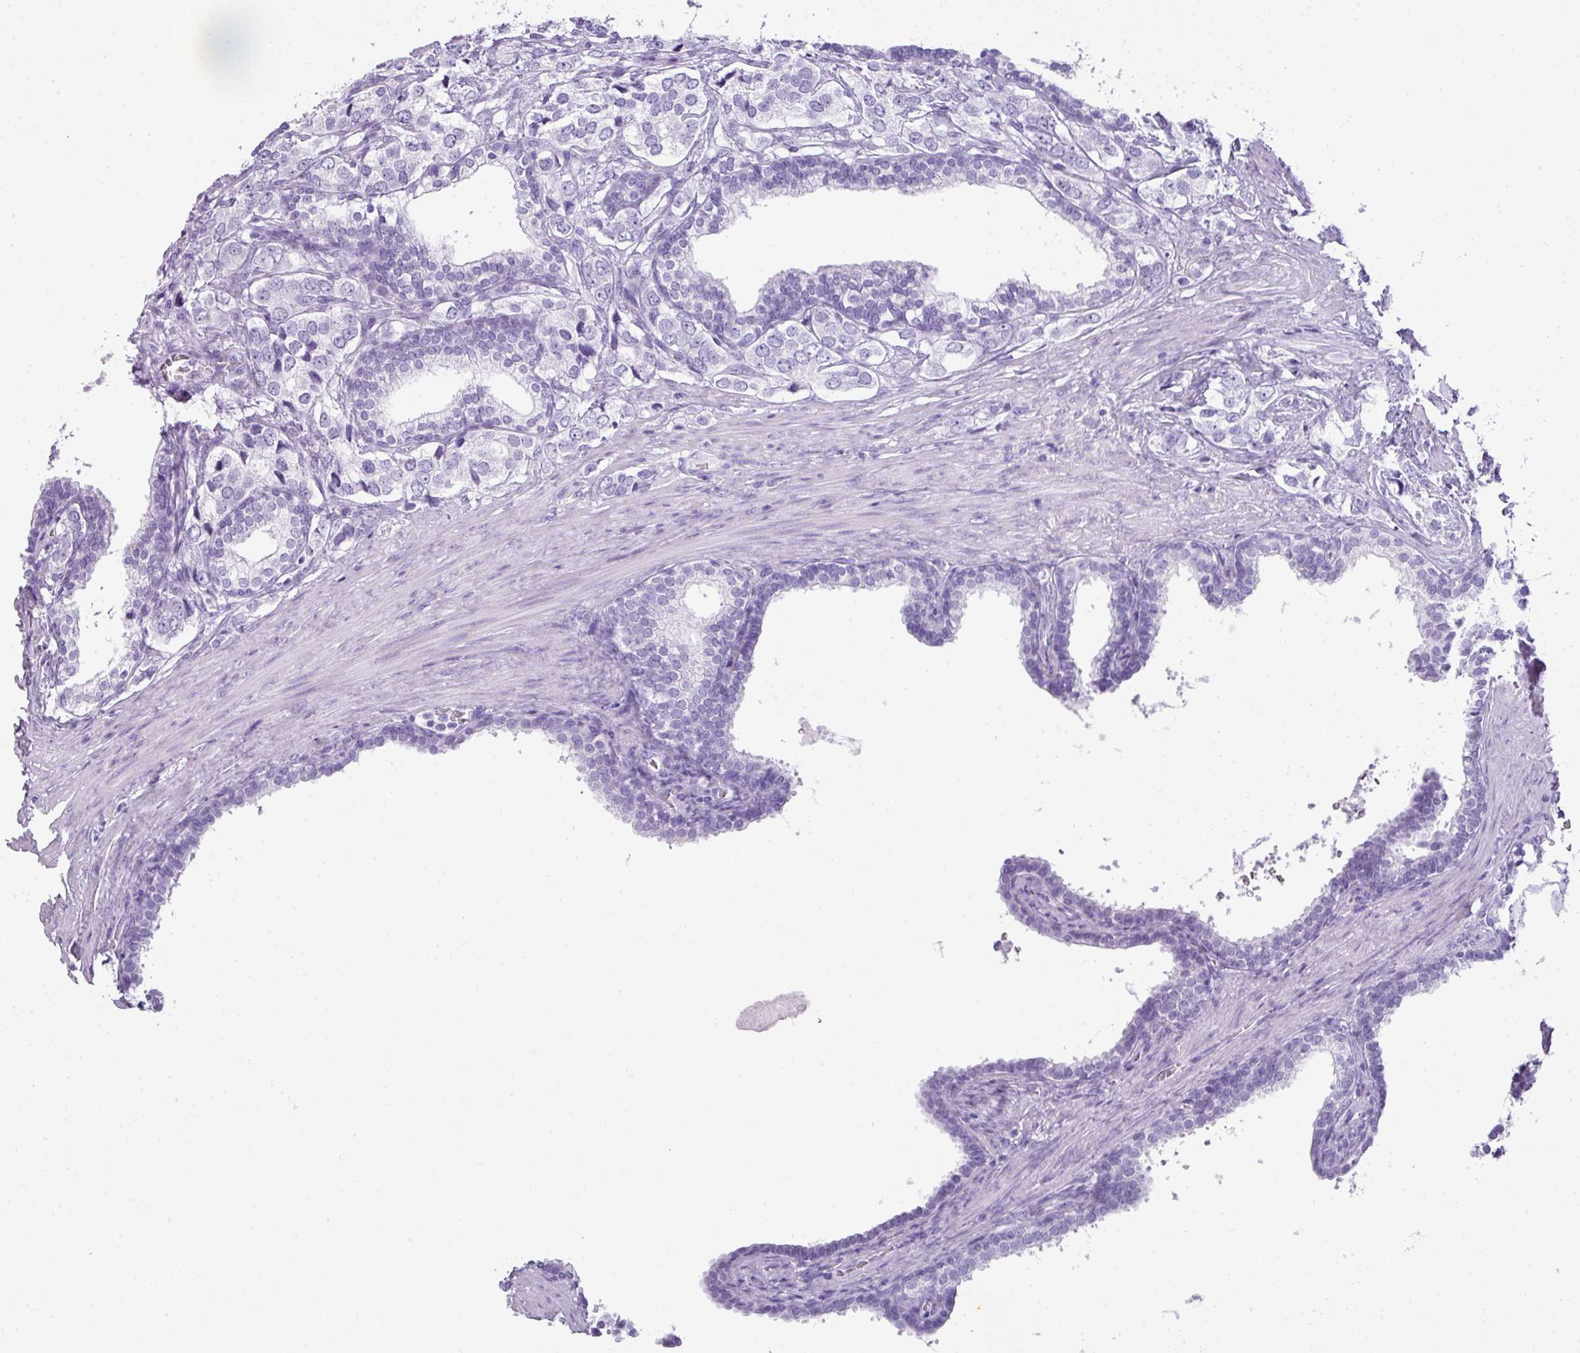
{"staining": {"intensity": "negative", "quantity": "none", "location": "none"}, "tissue": "prostate cancer", "cell_type": "Tumor cells", "image_type": "cancer", "snomed": [{"axis": "morphology", "description": "Adenocarcinoma, High grade"}, {"axis": "topography", "description": "Prostate"}], "caption": "This is an immunohistochemistry (IHC) histopathology image of human prostate cancer. There is no positivity in tumor cells.", "gene": "TNP1", "patient": {"sex": "male", "age": 66}}